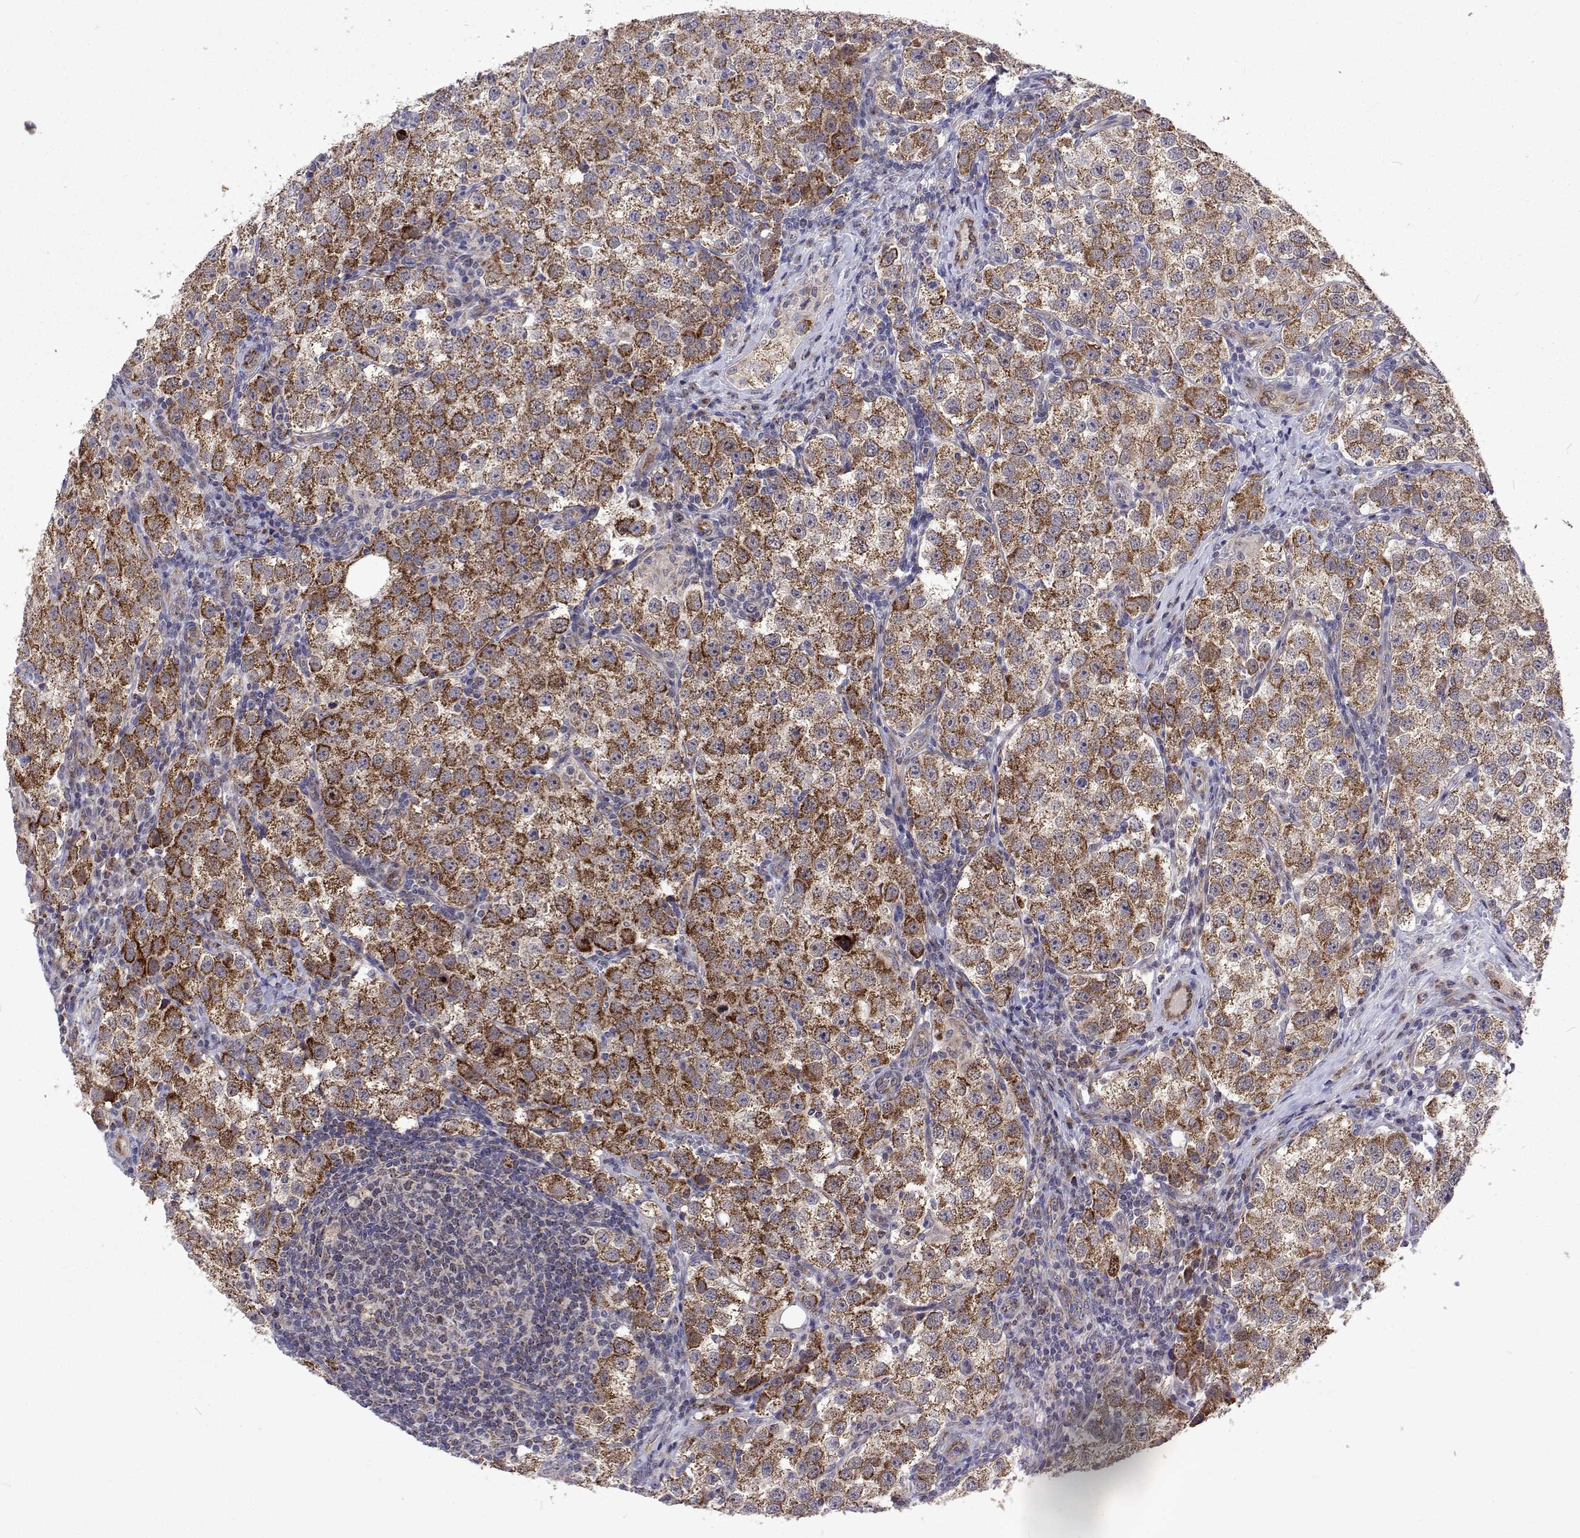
{"staining": {"intensity": "strong", "quantity": "25%-75%", "location": "cytoplasmic/membranous"}, "tissue": "testis cancer", "cell_type": "Tumor cells", "image_type": "cancer", "snomed": [{"axis": "morphology", "description": "Seminoma, NOS"}, {"axis": "topography", "description": "Testis"}], "caption": "Immunohistochemistry photomicrograph of neoplastic tissue: testis cancer (seminoma) stained using immunohistochemistry (IHC) shows high levels of strong protein expression localized specifically in the cytoplasmic/membranous of tumor cells, appearing as a cytoplasmic/membranous brown color.", "gene": "DHTKD1", "patient": {"sex": "male", "age": 37}}